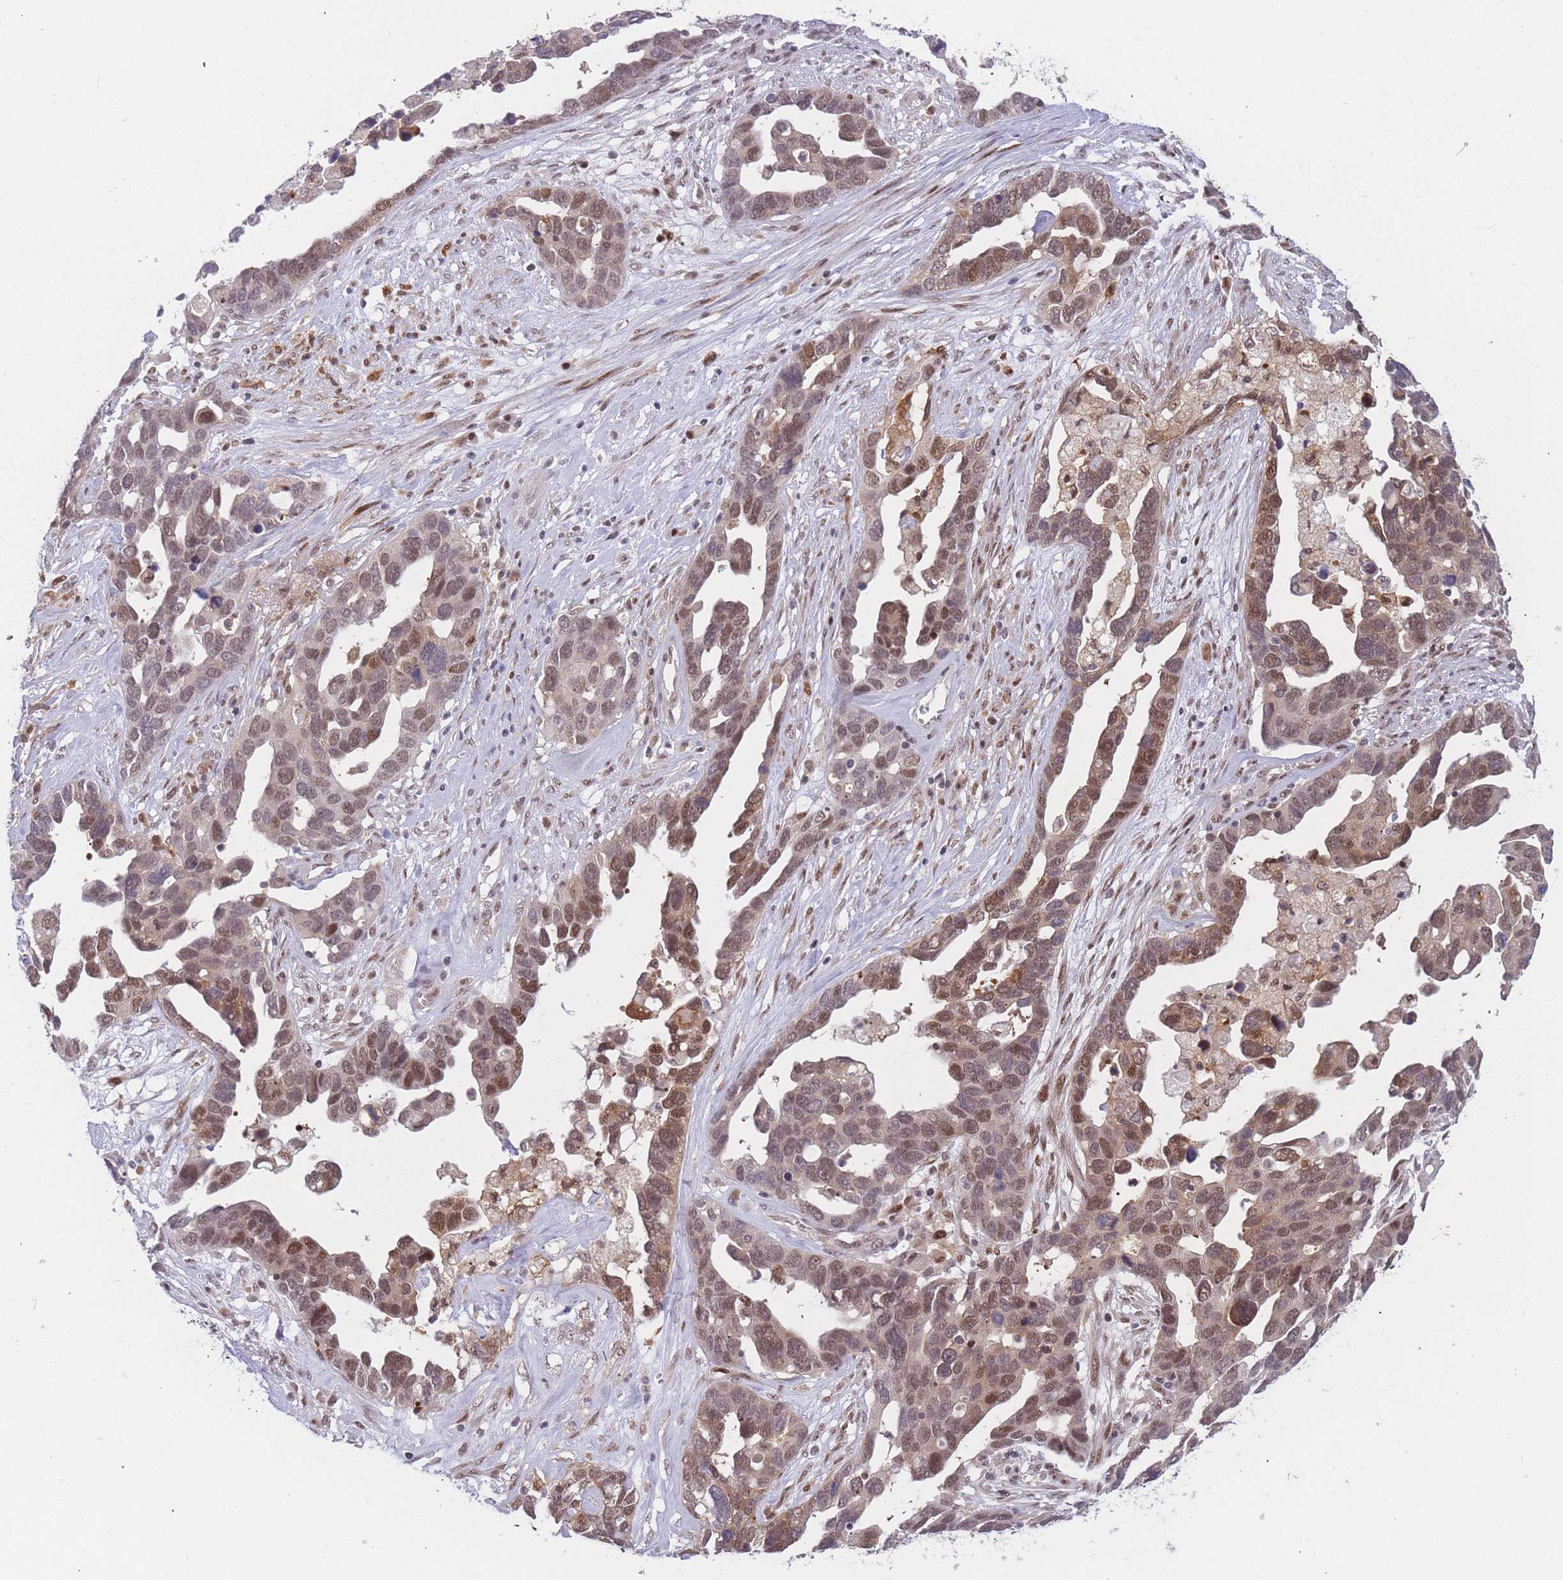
{"staining": {"intensity": "moderate", "quantity": ">75%", "location": "cytoplasmic/membranous,nuclear"}, "tissue": "ovarian cancer", "cell_type": "Tumor cells", "image_type": "cancer", "snomed": [{"axis": "morphology", "description": "Cystadenocarcinoma, serous, NOS"}, {"axis": "topography", "description": "Ovary"}], "caption": "Immunohistochemistry (IHC) histopathology image of neoplastic tissue: ovarian cancer (serous cystadenocarcinoma) stained using IHC shows medium levels of moderate protein expression localized specifically in the cytoplasmic/membranous and nuclear of tumor cells, appearing as a cytoplasmic/membranous and nuclear brown color.", "gene": "DEAF1", "patient": {"sex": "female", "age": 54}}